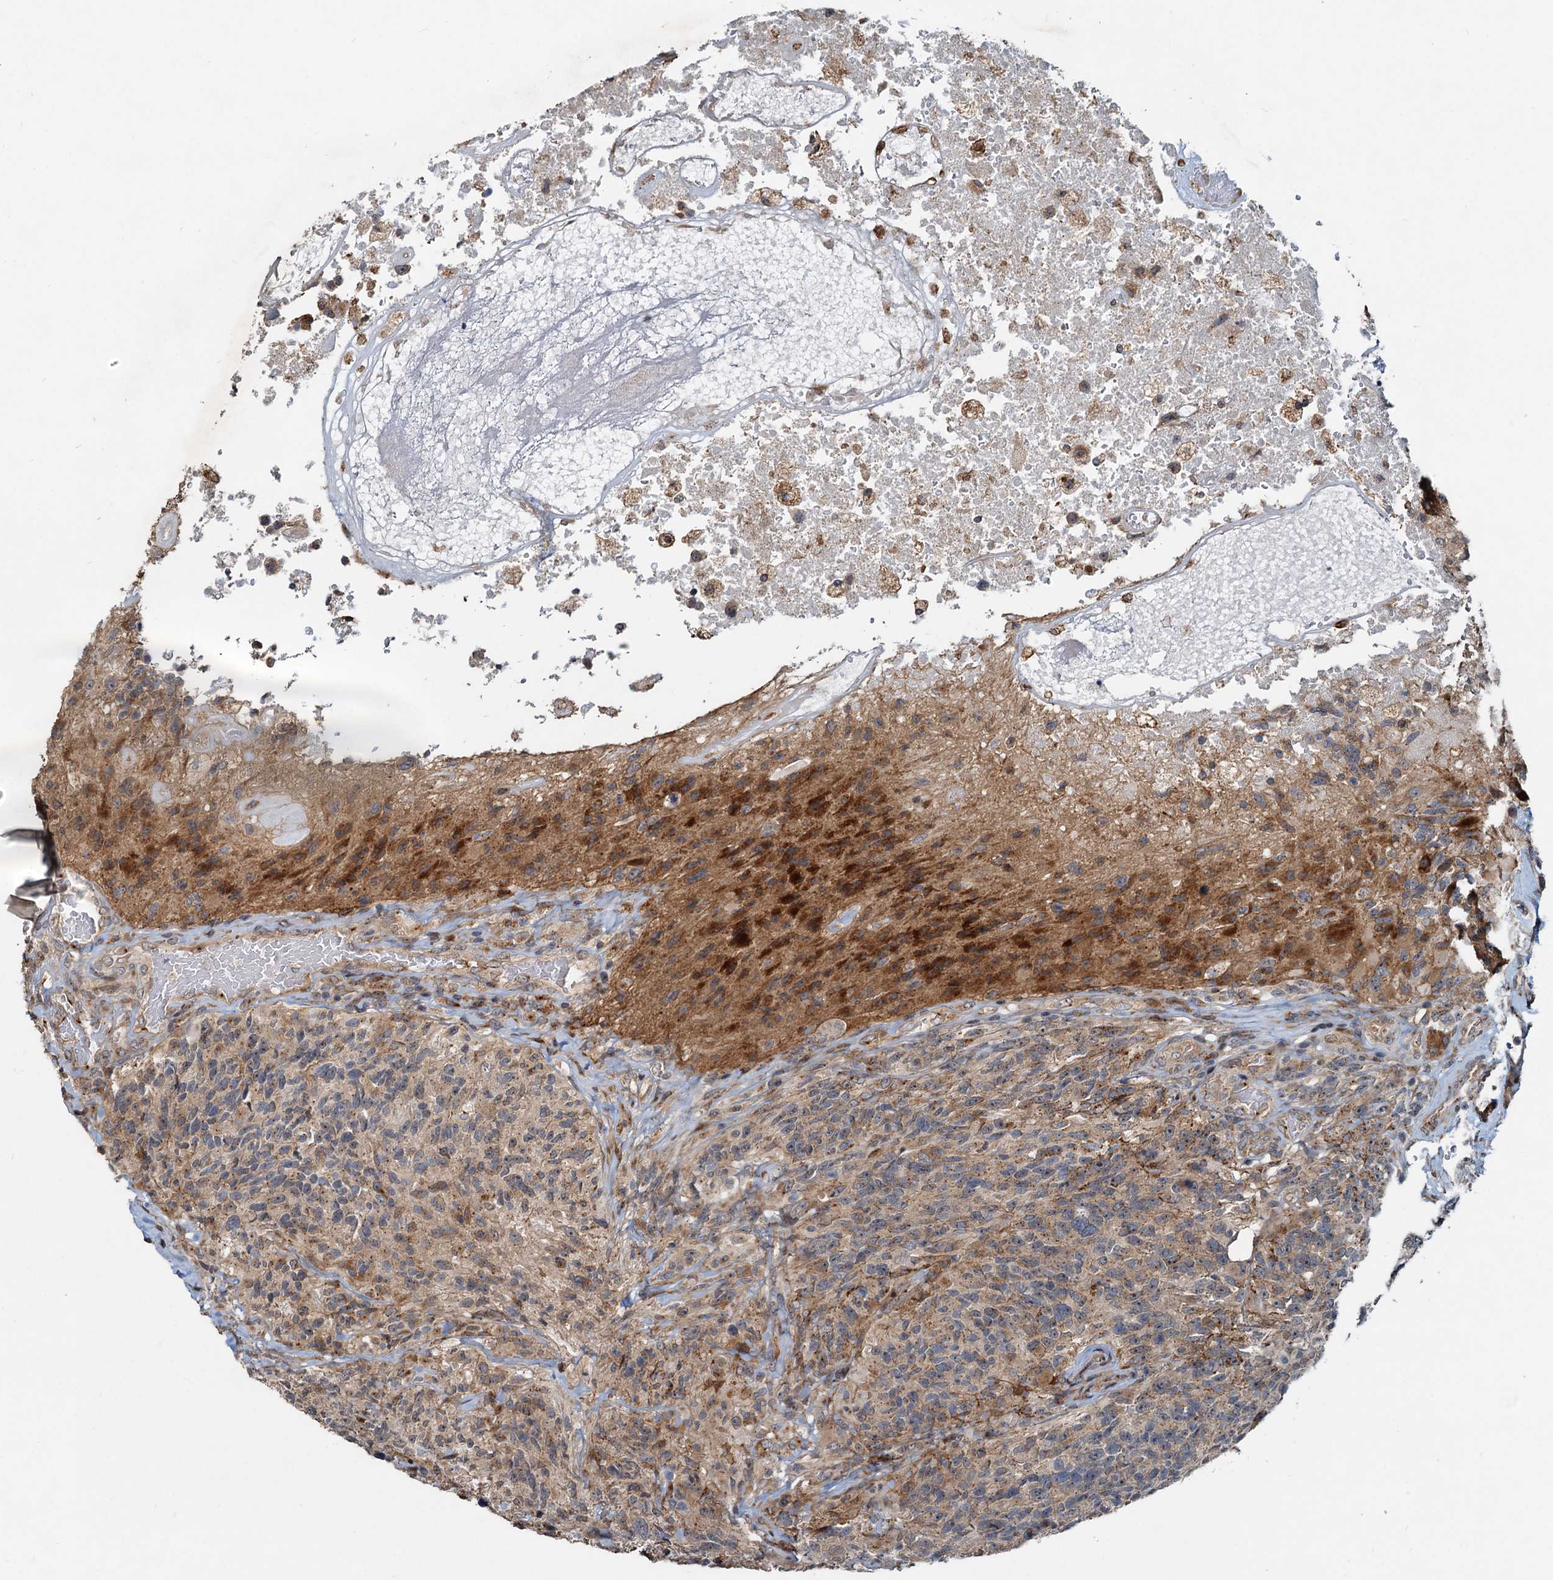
{"staining": {"intensity": "moderate", "quantity": "25%-75%", "location": "cytoplasmic/membranous"}, "tissue": "glioma", "cell_type": "Tumor cells", "image_type": "cancer", "snomed": [{"axis": "morphology", "description": "Glioma, malignant, High grade"}, {"axis": "topography", "description": "Brain"}], "caption": "Immunohistochemical staining of malignant high-grade glioma exhibits medium levels of moderate cytoplasmic/membranous protein staining in approximately 25%-75% of tumor cells.", "gene": "CEP68", "patient": {"sex": "male", "age": 76}}